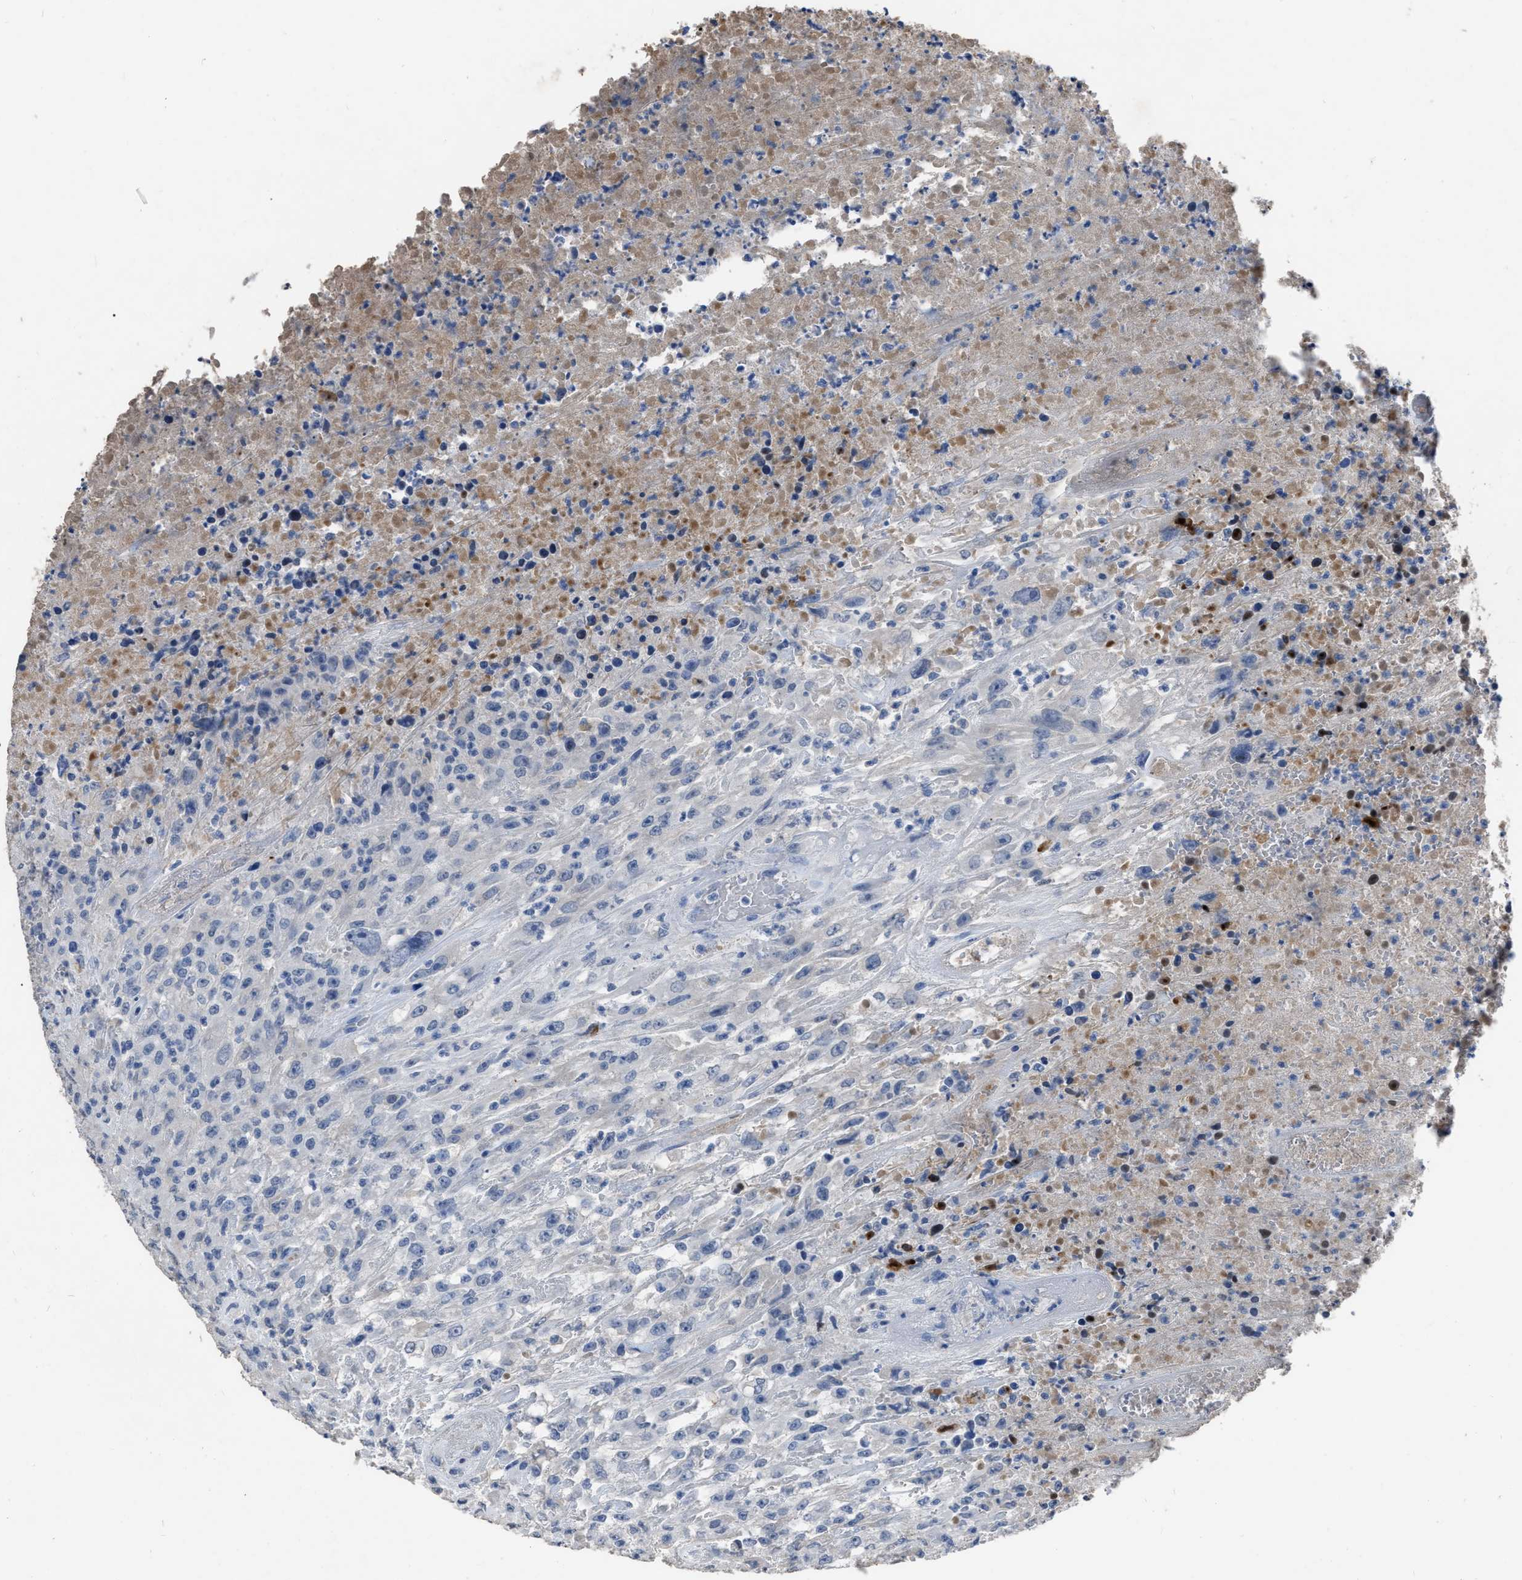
{"staining": {"intensity": "negative", "quantity": "none", "location": "none"}, "tissue": "urothelial cancer", "cell_type": "Tumor cells", "image_type": "cancer", "snomed": [{"axis": "morphology", "description": "Urothelial carcinoma, High grade"}, {"axis": "topography", "description": "Urinary bladder"}], "caption": "The immunohistochemistry (IHC) micrograph has no significant staining in tumor cells of urothelial cancer tissue.", "gene": "HABP2", "patient": {"sex": "male", "age": 46}}